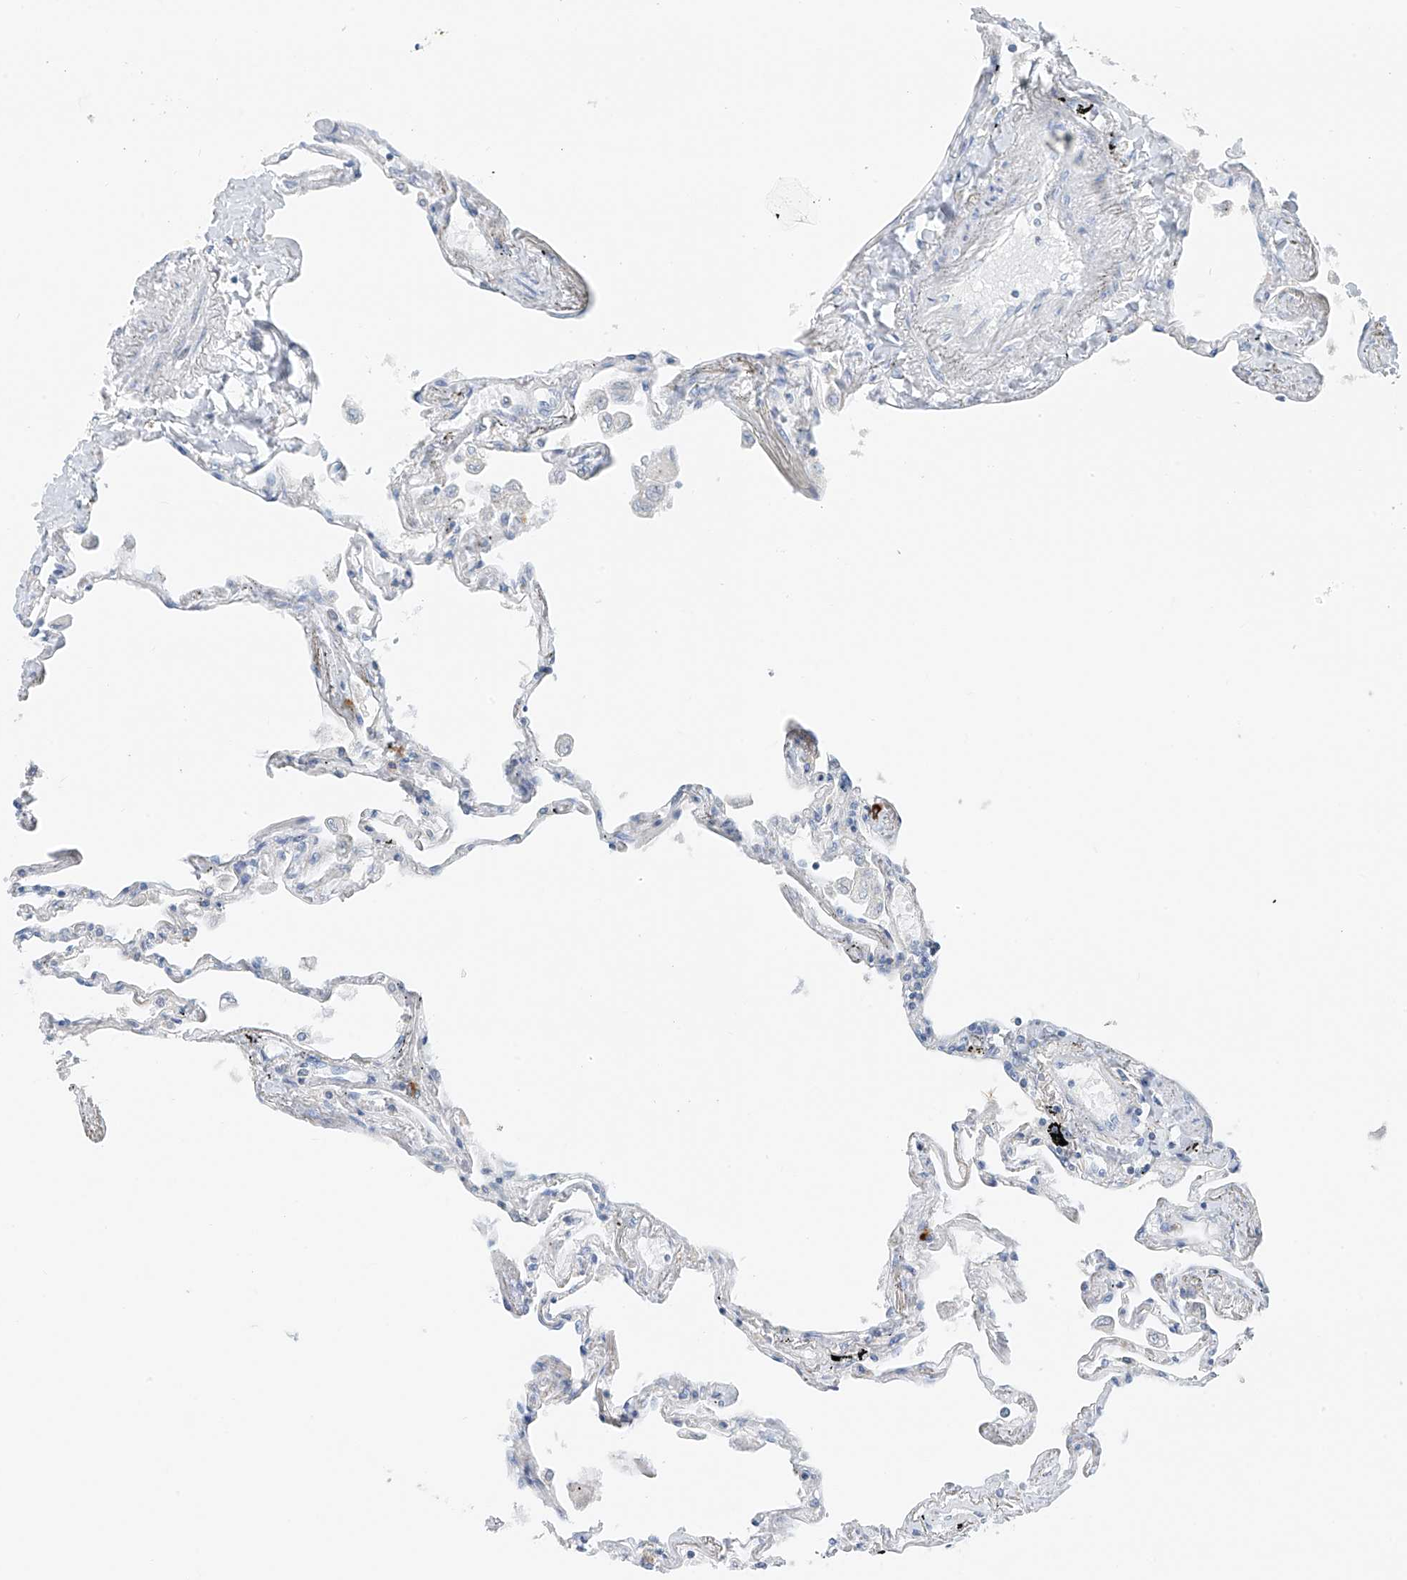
{"staining": {"intensity": "negative", "quantity": "none", "location": "none"}, "tissue": "lung", "cell_type": "Alveolar cells", "image_type": "normal", "snomed": [{"axis": "morphology", "description": "Normal tissue, NOS"}, {"axis": "topography", "description": "Lung"}], "caption": "Immunohistochemical staining of unremarkable human lung displays no significant expression in alveolar cells.", "gene": "POMGNT2", "patient": {"sex": "female", "age": 67}}